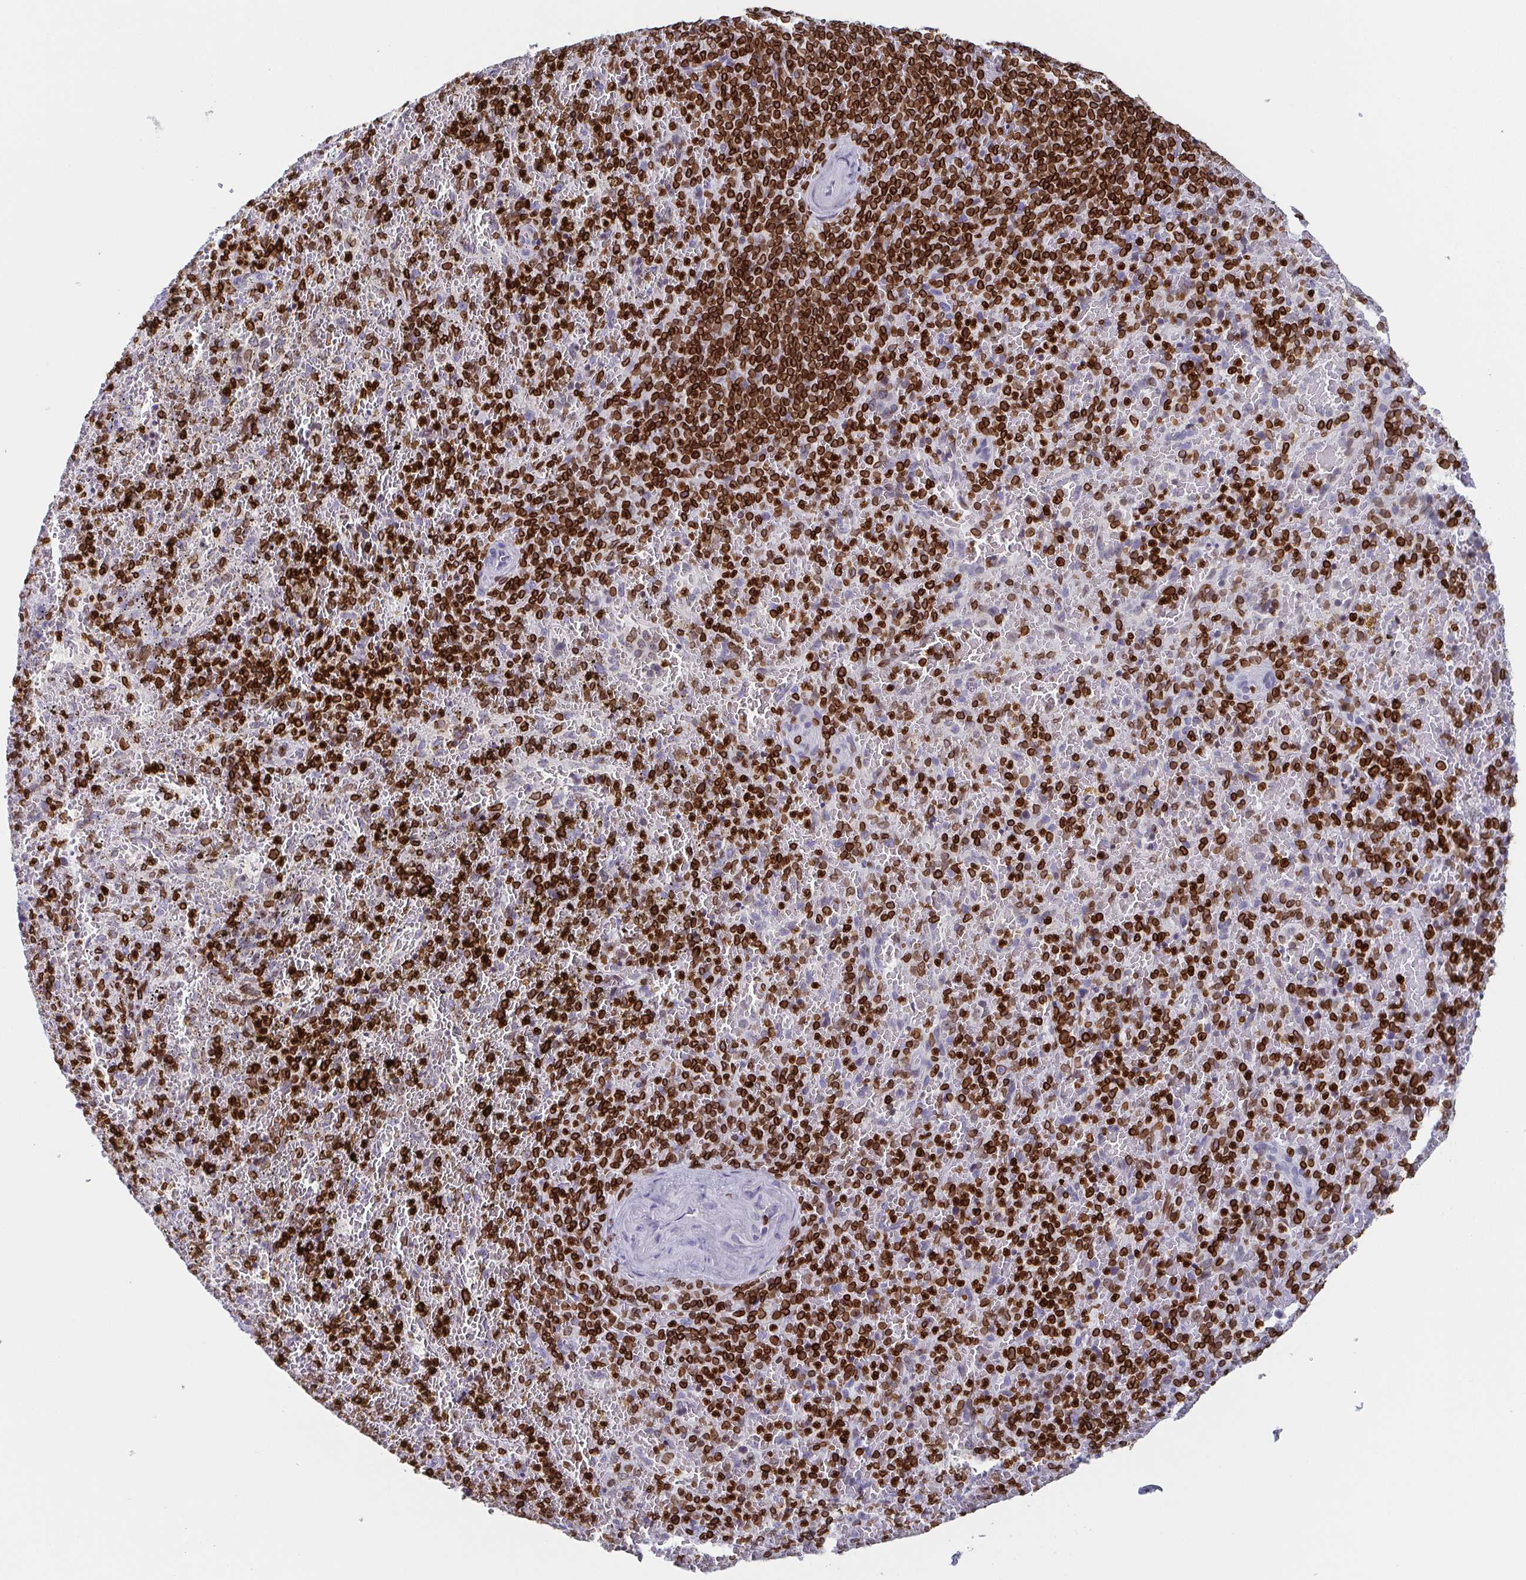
{"staining": {"intensity": "strong", "quantity": "25%-75%", "location": "cytoplasmic/membranous,nuclear"}, "tissue": "spleen", "cell_type": "Cells in red pulp", "image_type": "normal", "snomed": [{"axis": "morphology", "description": "Normal tissue, NOS"}, {"axis": "topography", "description": "Spleen"}], "caption": "An image showing strong cytoplasmic/membranous,nuclear expression in approximately 25%-75% of cells in red pulp in benign spleen, as visualized by brown immunohistochemical staining.", "gene": "BTBD7", "patient": {"sex": "female", "age": 50}}